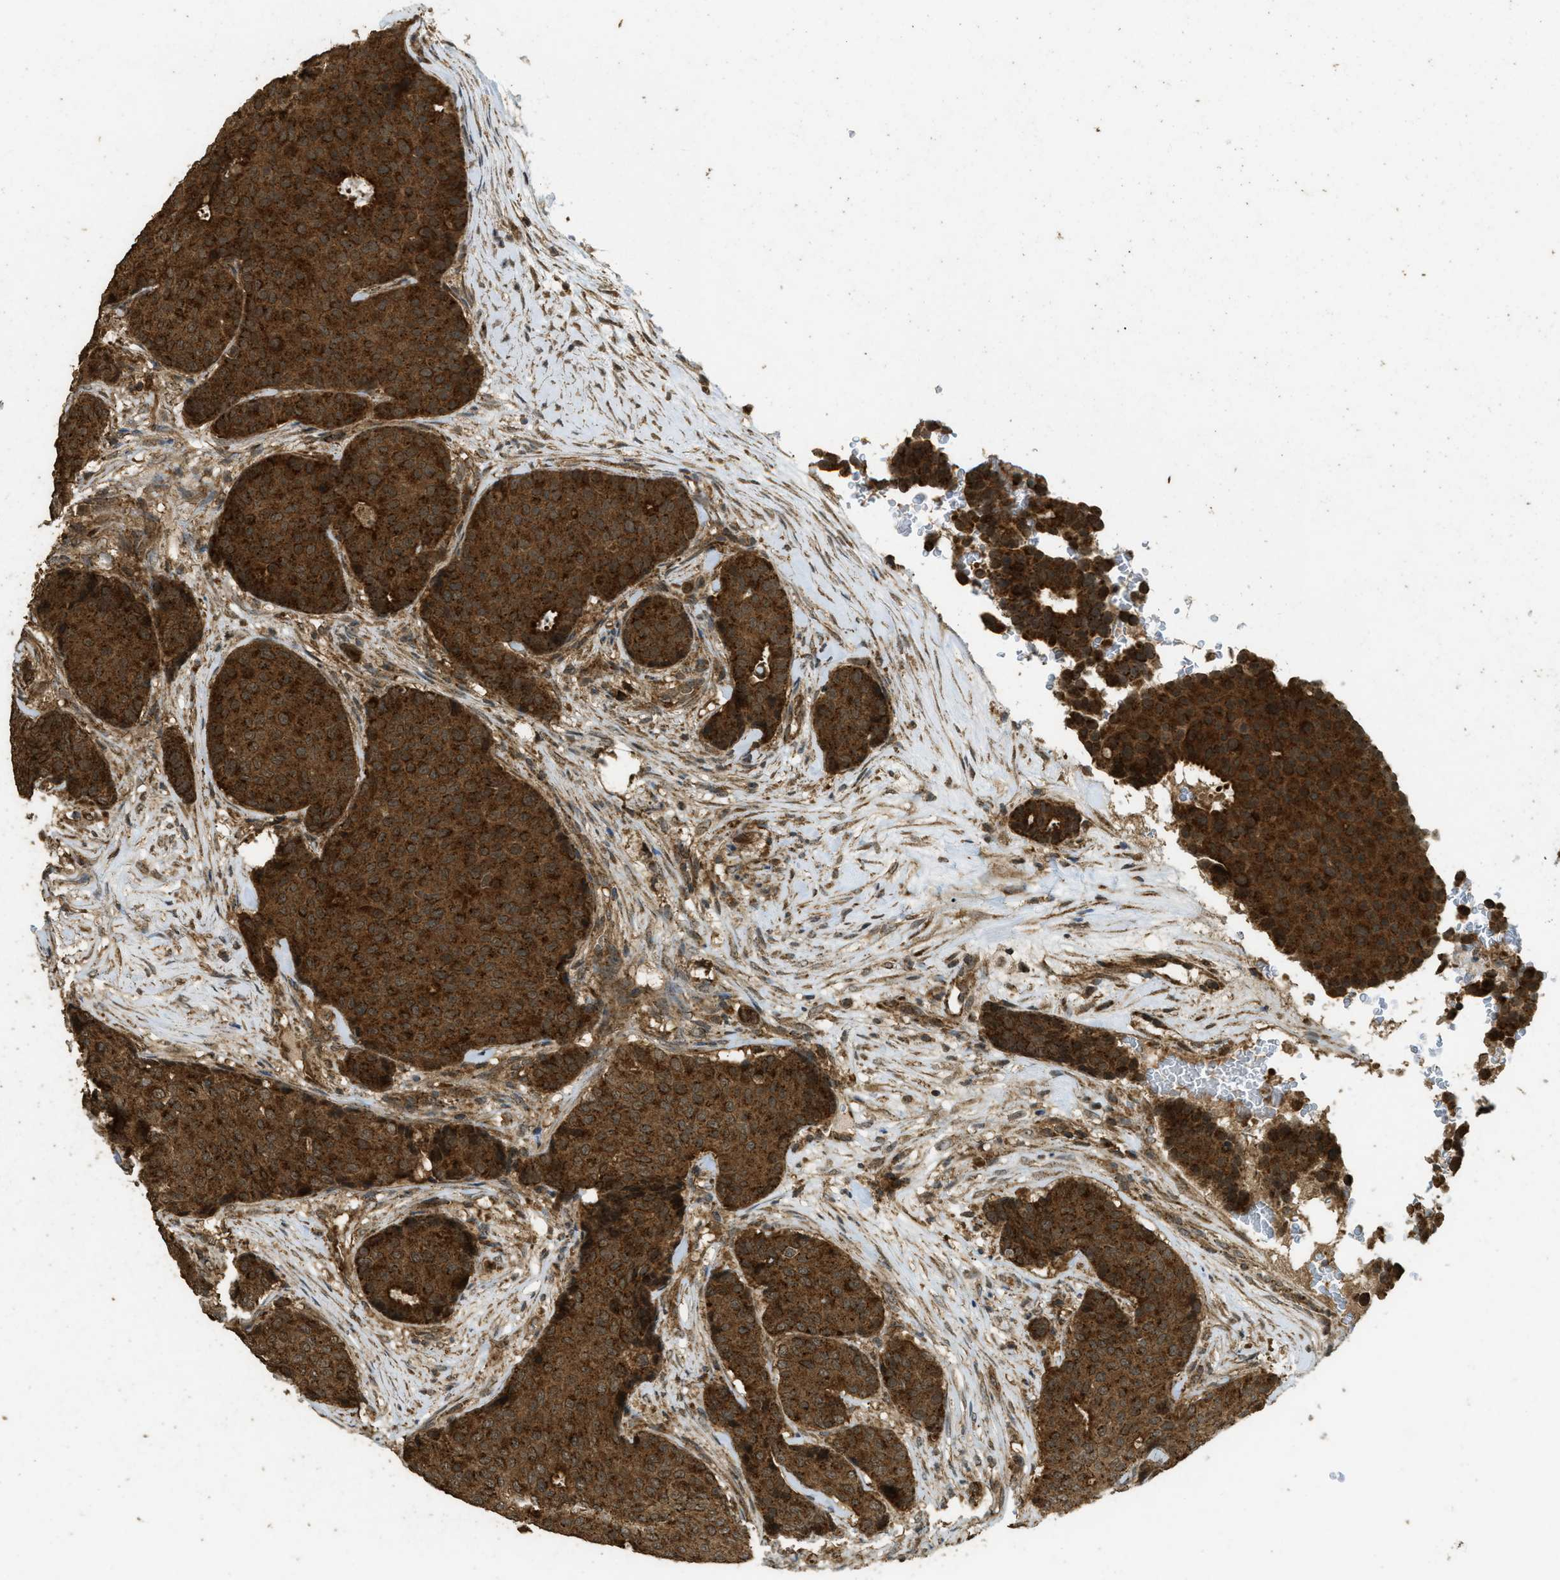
{"staining": {"intensity": "strong", "quantity": ">75%", "location": "cytoplasmic/membranous"}, "tissue": "breast cancer", "cell_type": "Tumor cells", "image_type": "cancer", "snomed": [{"axis": "morphology", "description": "Duct carcinoma"}, {"axis": "topography", "description": "Breast"}], "caption": "Breast cancer tissue displays strong cytoplasmic/membranous staining in approximately >75% of tumor cells", "gene": "CTPS1", "patient": {"sex": "female", "age": 75}}